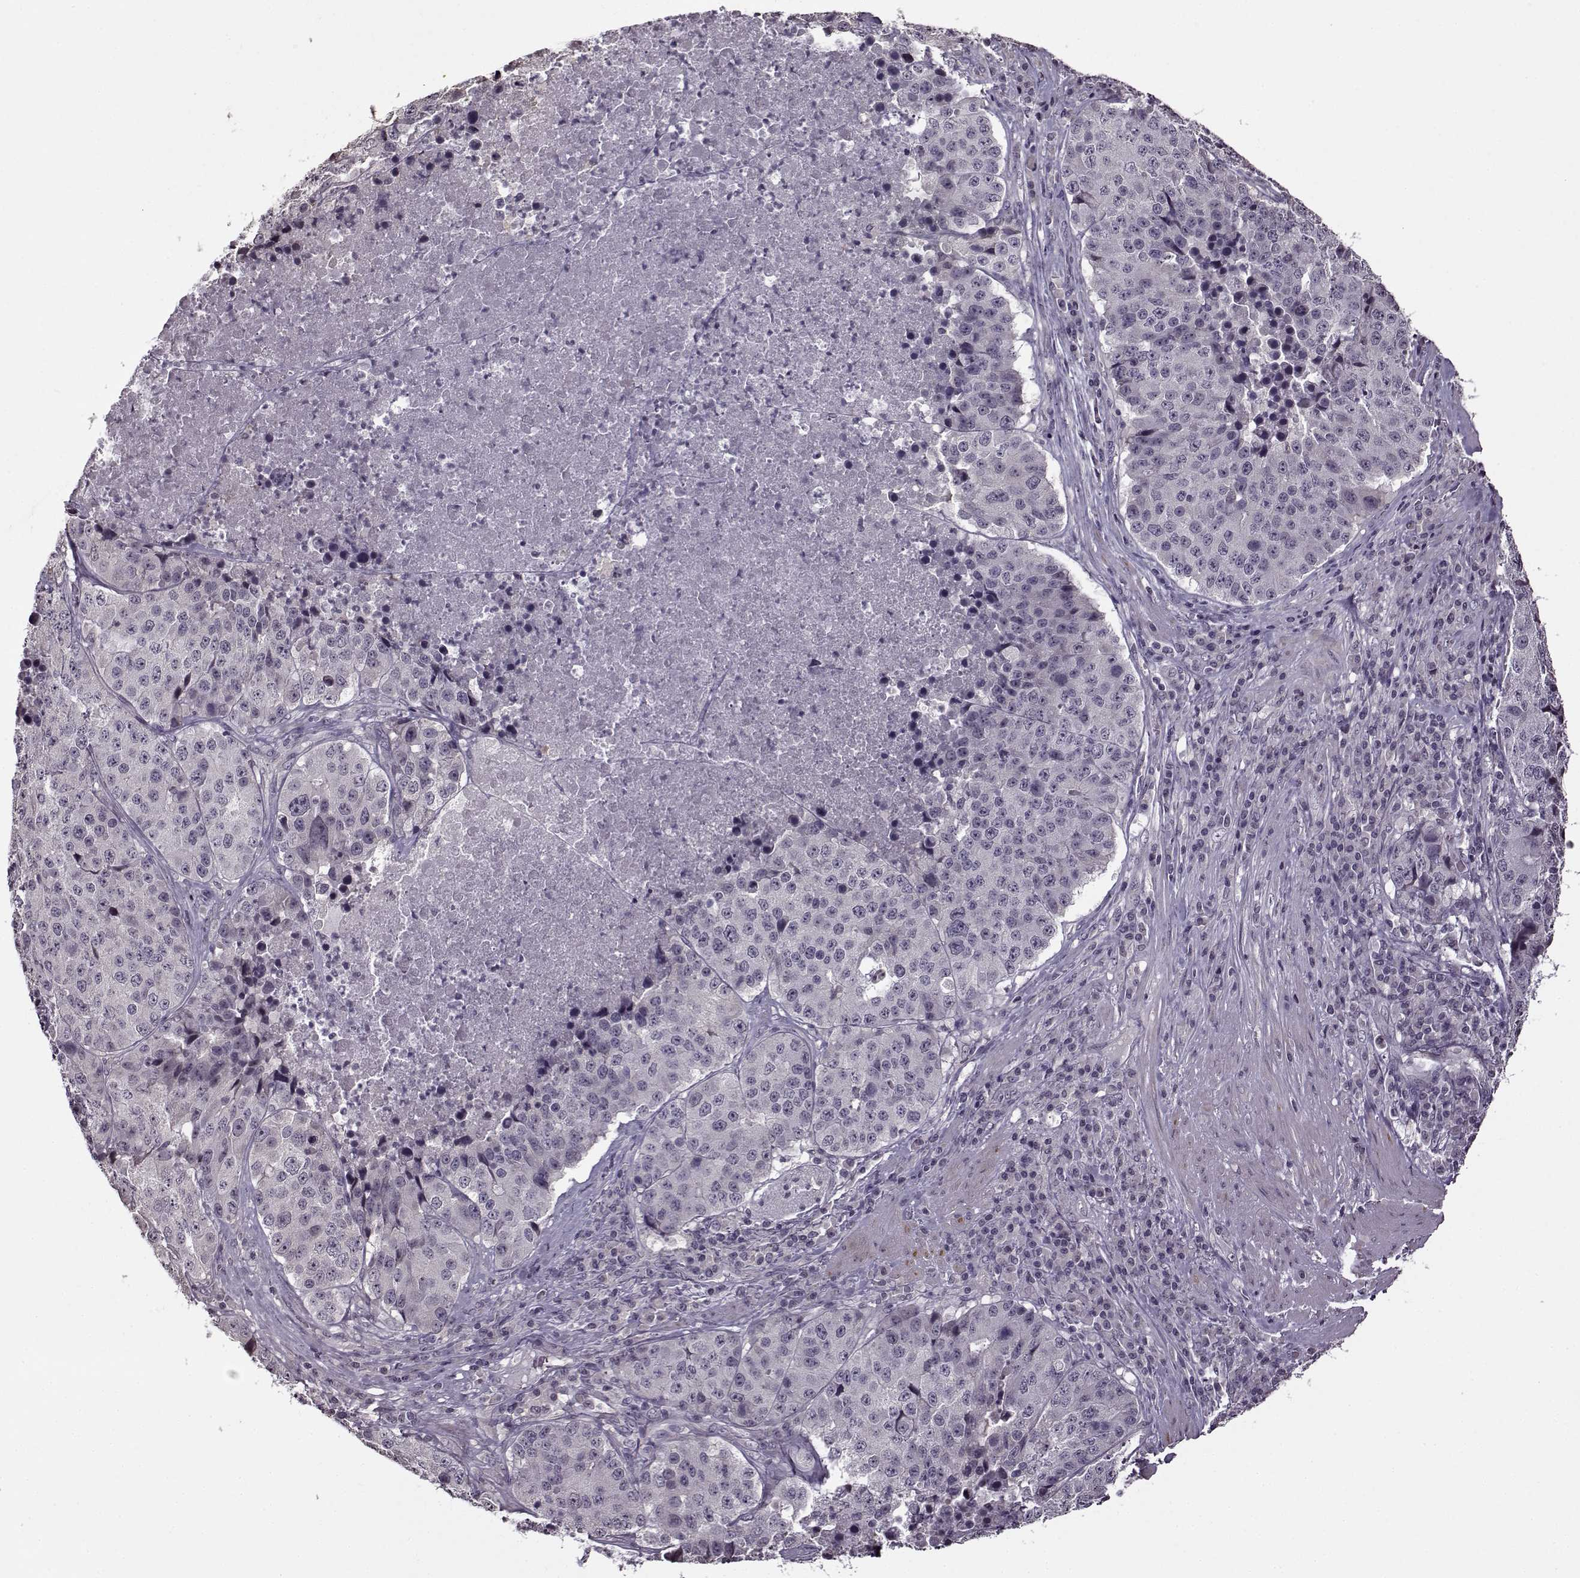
{"staining": {"intensity": "negative", "quantity": "none", "location": "none"}, "tissue": "stomach cancer", "cell_type": "Tumor cells", "image_type": "cancer", "snomed": [{"axis": "morphology", "description": "Adenocarcinoma, NOS"}, {"axis": "topography", "description": "Stomach"}], "caption": "DAB (3,3'-diaminobenzidine) immunohistochemical staining of human stomach cancer (adenocarcinoma) exhibits no significant positivity in tumor cells.", "gene": "FSHB", "patient": {"sex": "male", "age": 71}}